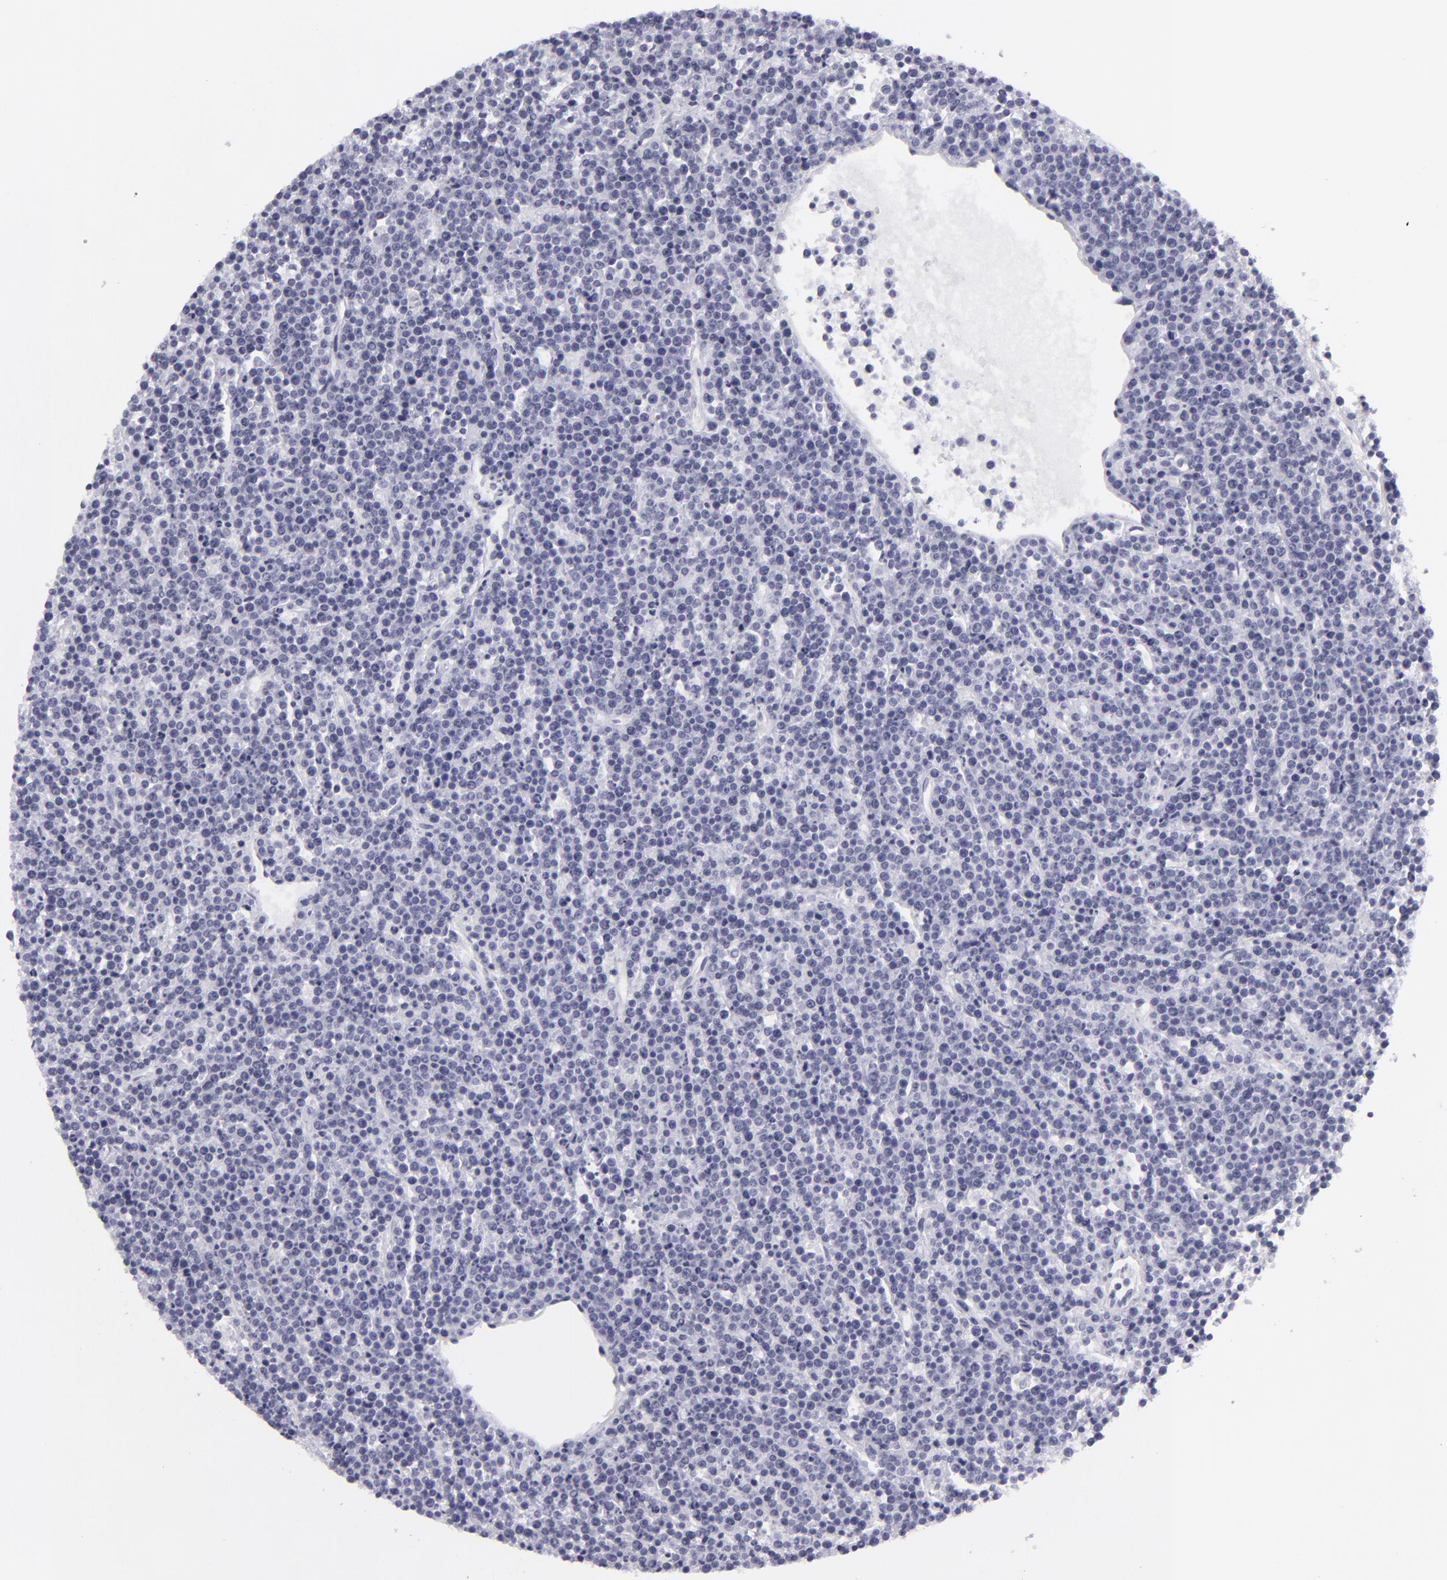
{"staining": {"intensity": "negative", "quantity": "none", "location": "none"}, "tissue": "lymphoma", "cell_type": "Tumor cells", "image_type": "cancer", "snomed": [{"axis": "morphology", "description": "Malignant lymphoma, non-Hodgkin's type, High grade"}, {"axis": "topography", "description": "Ovary"}], "caption": "DAB immunohistochemical staining of lymphoma displays no significant staining in tumor cells. (Immunohistochemistry (ihc), brightfield microscopy, high magnification).", "gene": "KRT1", "patient": {"sex": "female", "age": 56}}